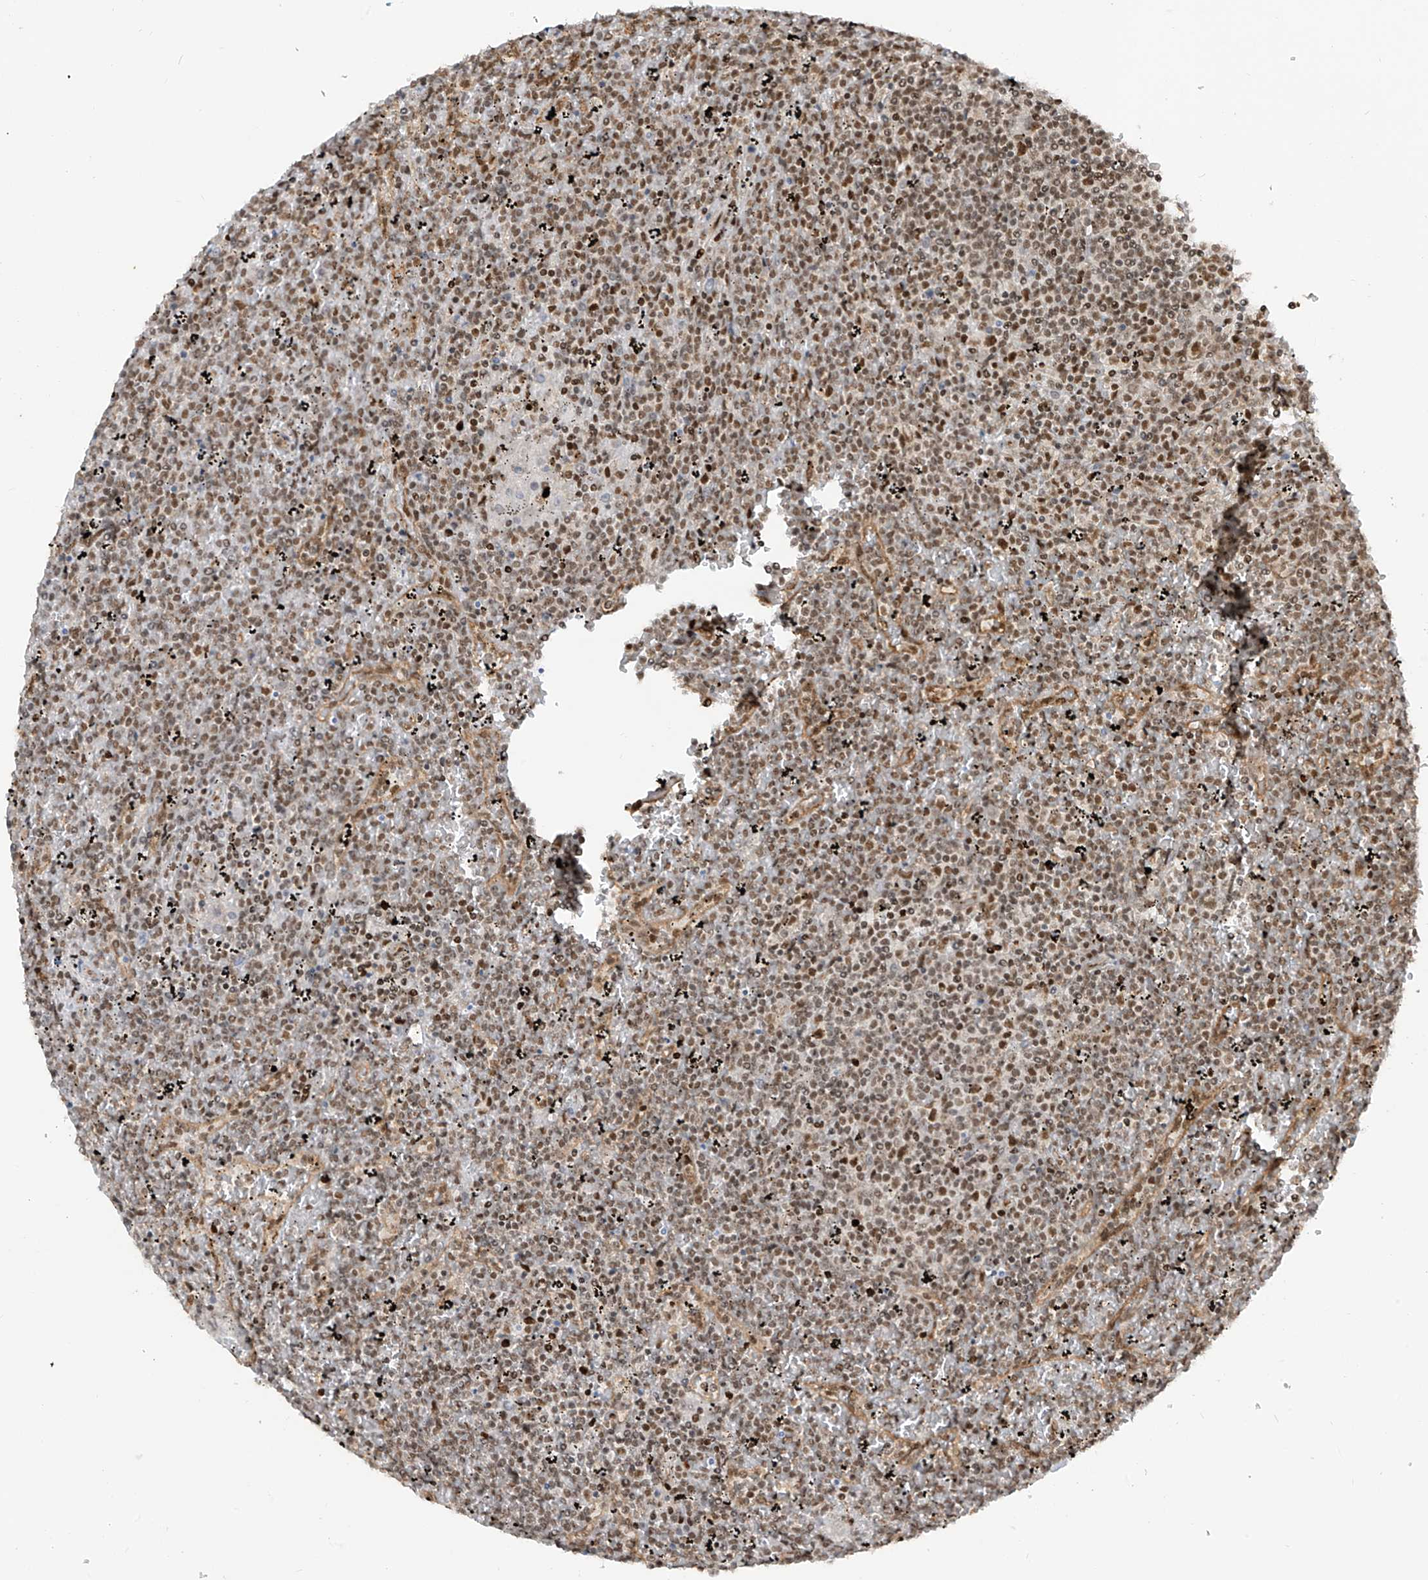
{"staining": {"intensity": "moderate", "quantity": ">75%", "location": "nuclear"}, "tissue": "lymphoma", "cell_type": "Tumor cells", "image_type": "cancer", "snomed": [{"axis": "morphology", "description": "Malignant lymphoma, non-Hodgkin's type, Low grade"}, {"axis": "topography", "description": "Spleen"}], "caption": "Immunohistochemical staining of human lymphoma reveals medium levels of moderate nuclear protein positivity in approximately >75% of tumor cells. (DAB (3,3'-diaminobenzidine) IHC, brown staining for protein, blue staining for nuclei).", "gene": "ARHGEF3", "patient": {"sex": "female", "age": 19}}